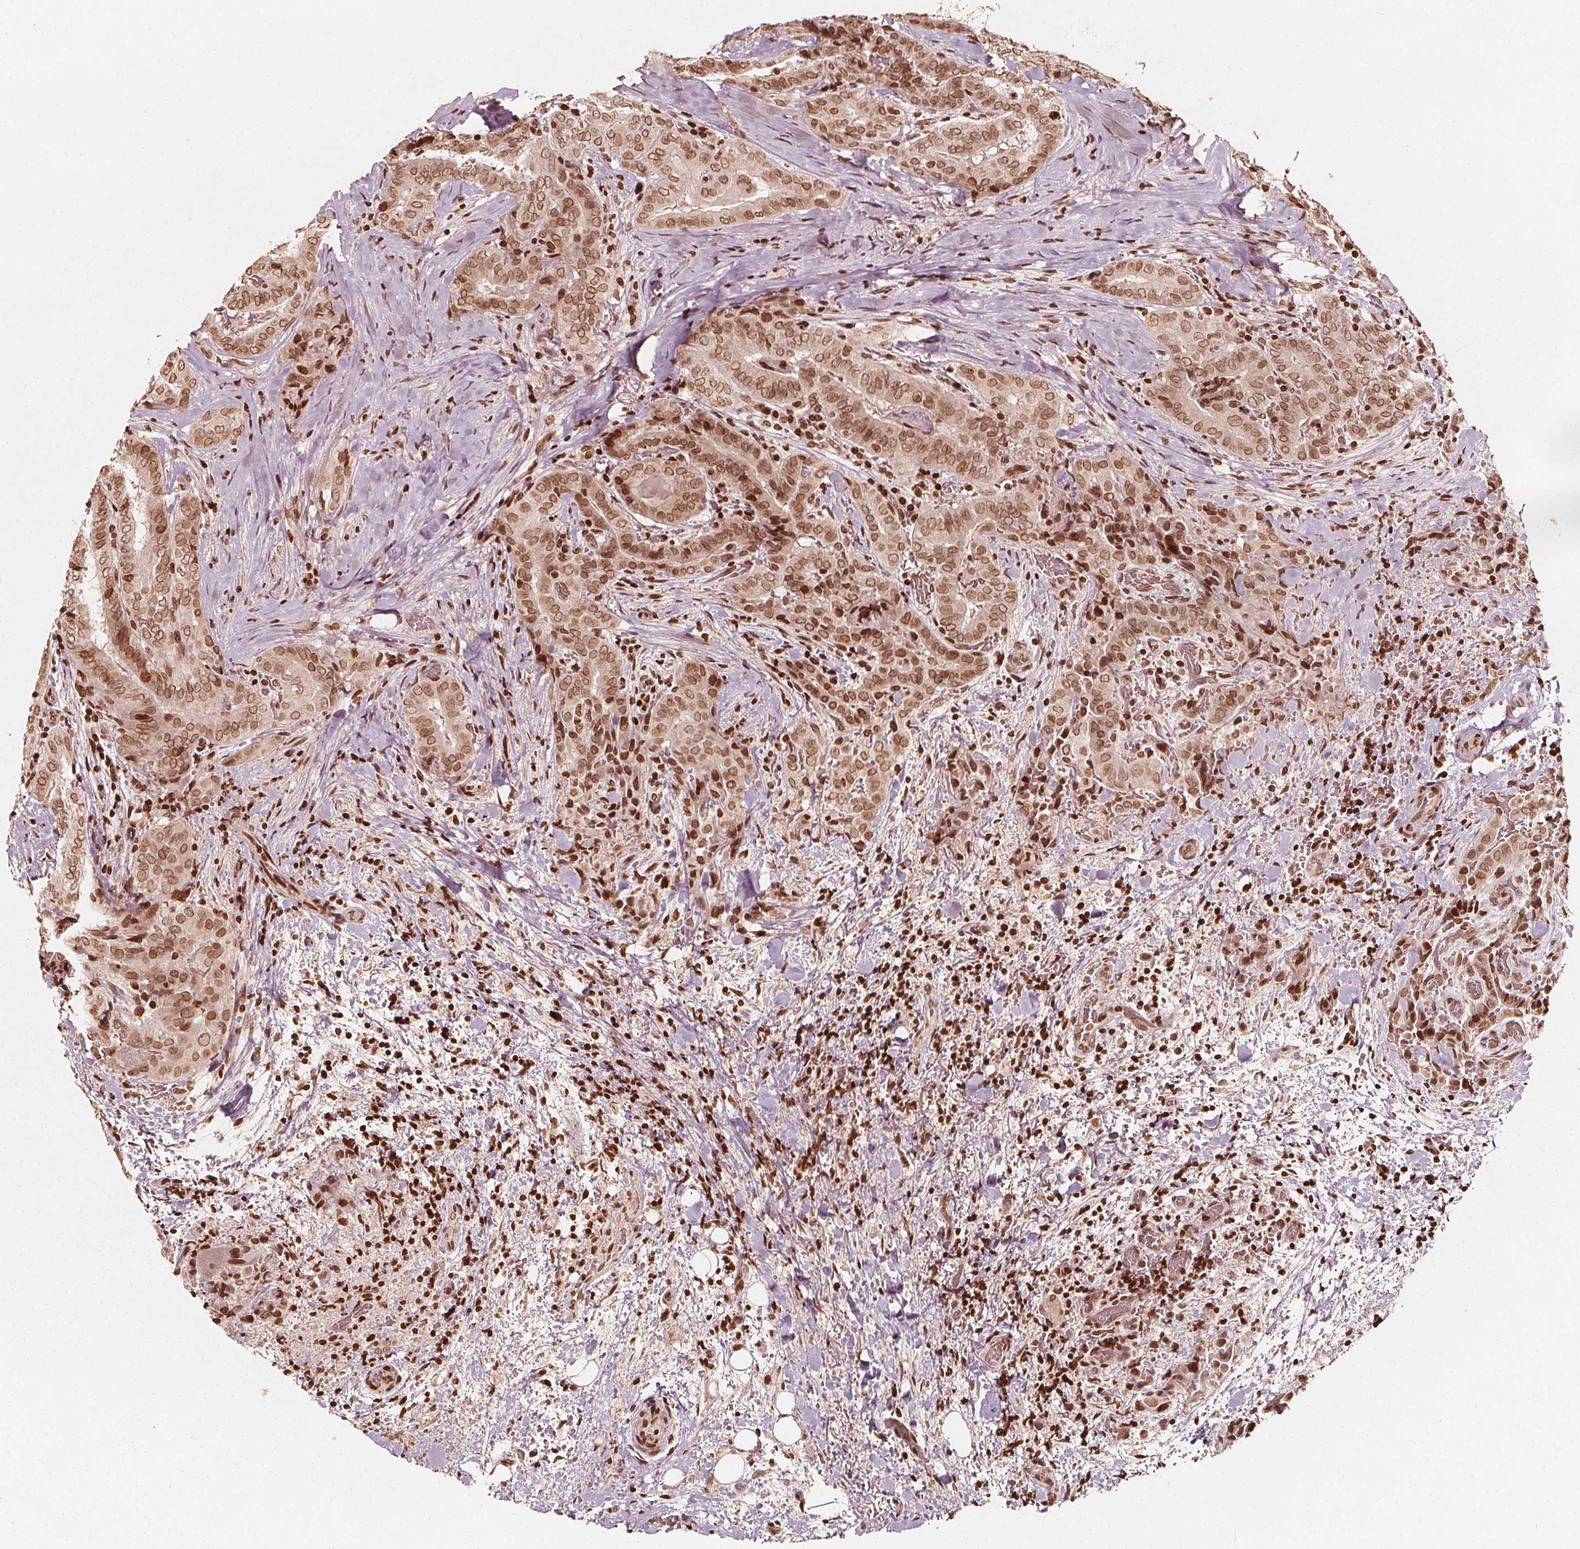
{"staining": {"intensity": "moderate", "quantity": ">75%", "location": "nuclear"}, "tissue": "thyroid cancer", "cell_type": "Tumor cells", "image_type": "cancer", "snomed": [{"axis": "morphology", "description": "Papillary adenocarcinoma, NOS"}, {"axis": "topography", "description": "Thyroid gland"}], "caption": "Thyroid cancer (papillary adenocarcinoma) tissue reveals moderate nuclear expression in approximately >75% of tumor cells", "gene": "H3C14", "patient": {"sex": "female", "age": 61}}